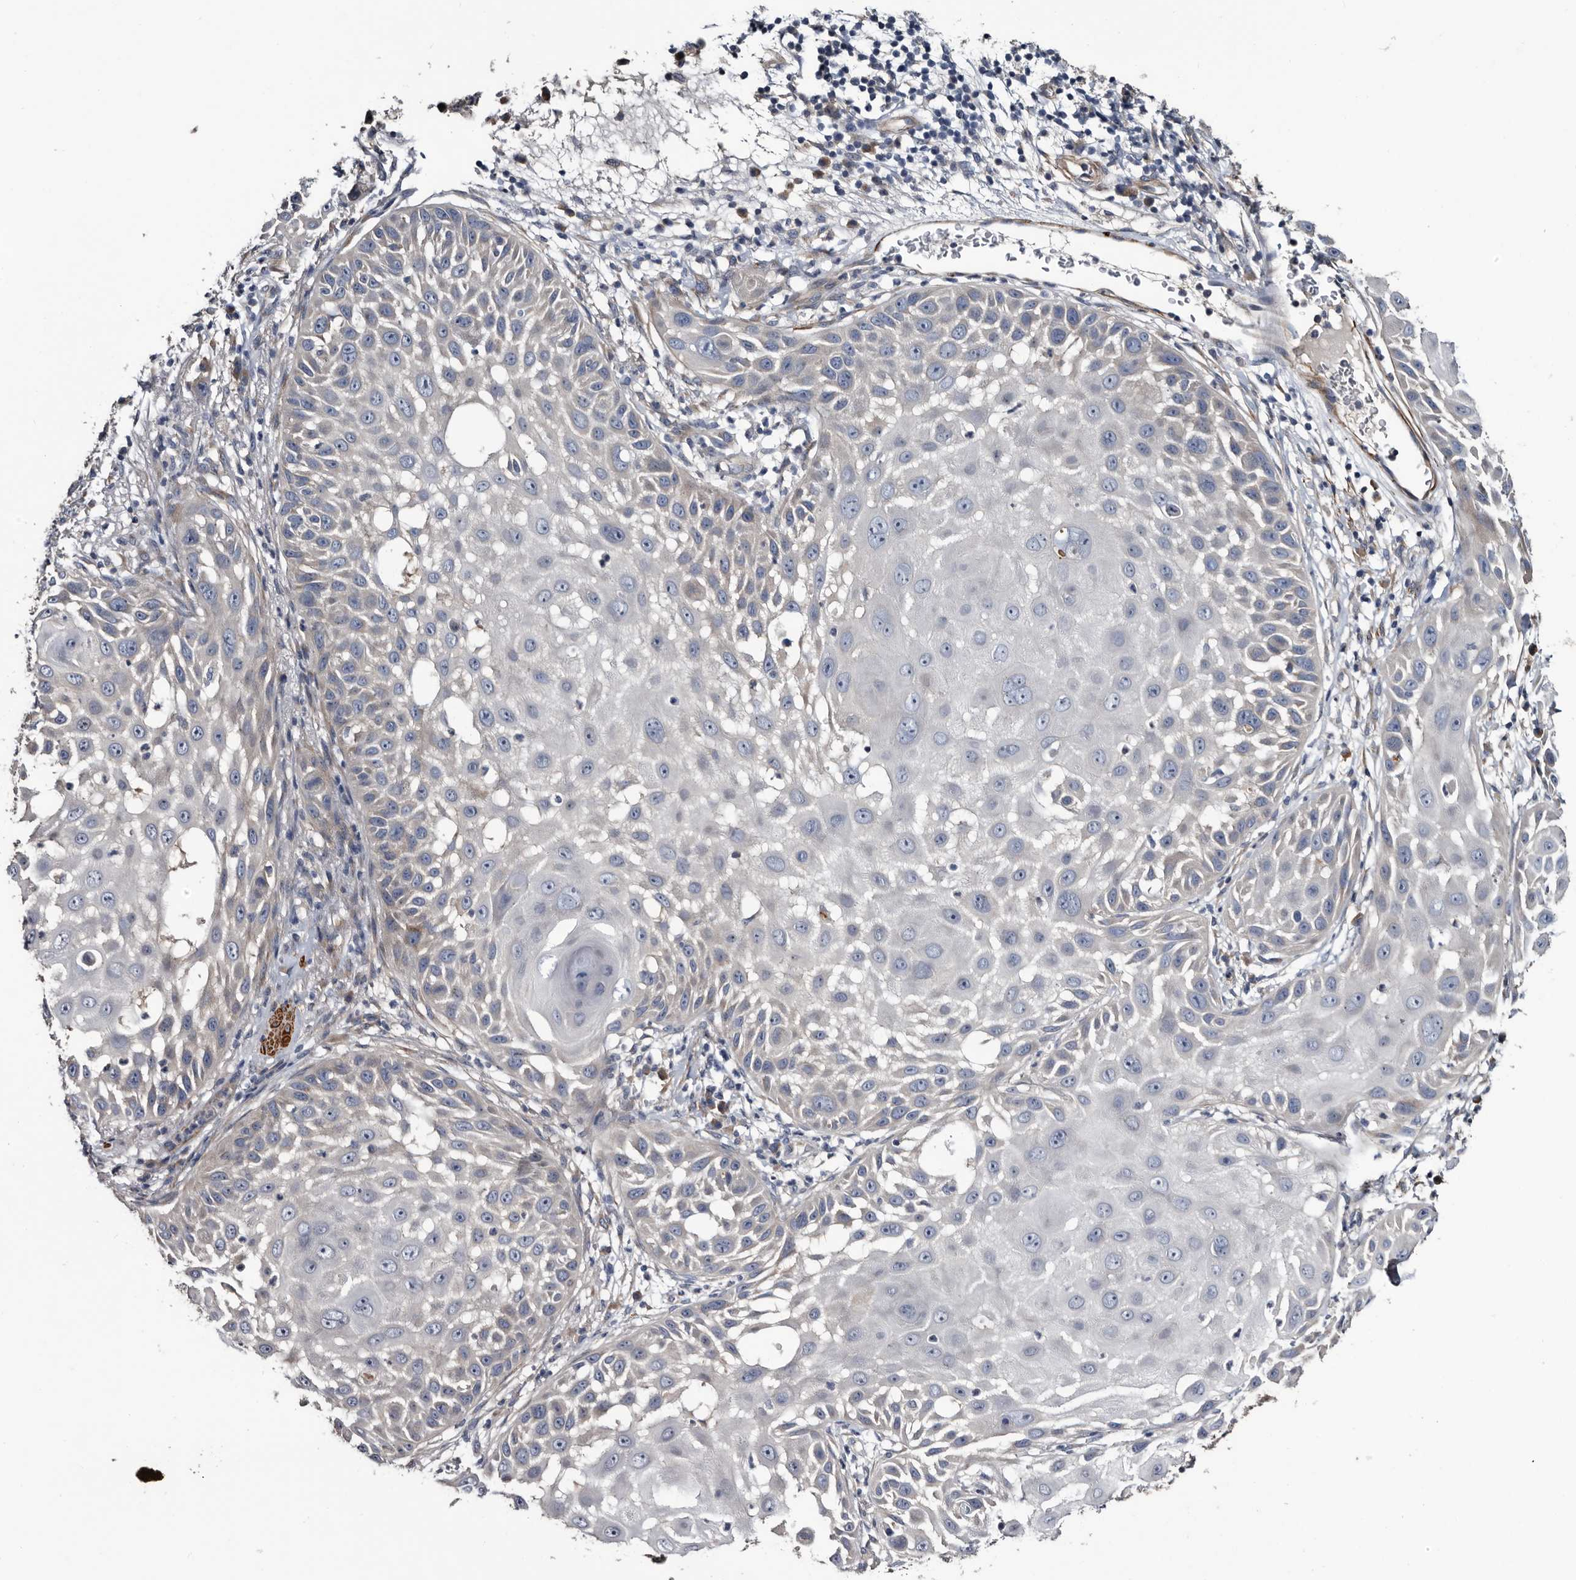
{"staining": {"intensity": "negative", "quantity": "none", "location": "none"}, "tissue": "skin cancer", "cell_type": "Tumor cells", "image_type": "cancer", "snomed": [{"axis": "morphology", "description": "Squamous cell carcinoma, NOS"}, {"axis": "topography", "description": "Skin"}], "caption": "This is an IHC photomicrograph of human skin squamous cell carcinoma. There is no staining in tumor cells.", "gene": "IARS1", "patient": {"sex": "female", "age": 44}}